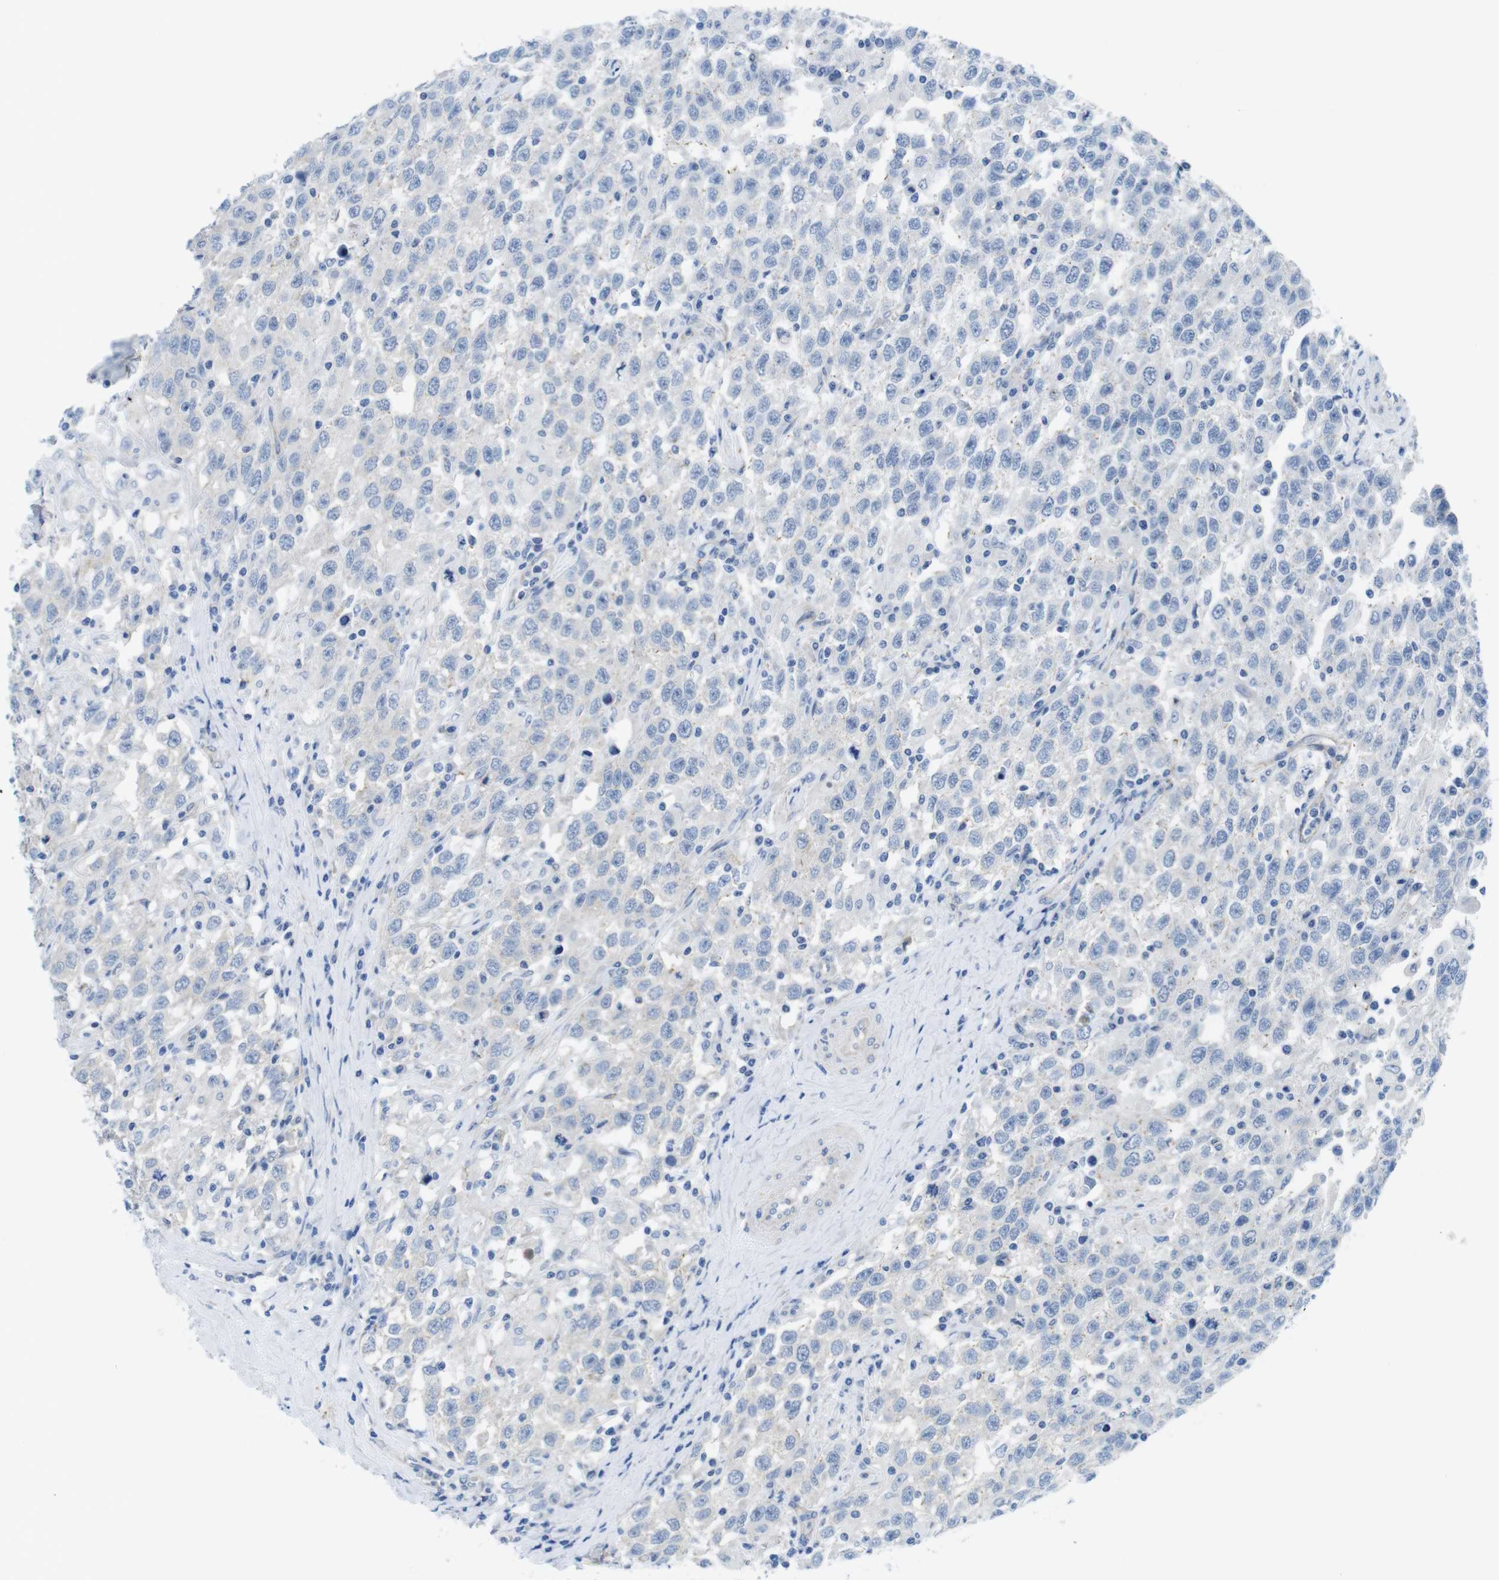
{"staining": {"intensity": "negative", "quantity": "none", "location": "none"}, "tissue": "testis cancer", "cell_type": "Tumor cells", "image_type": "cancer", "snomed": [{"axis": "morphology", "description": "Seminoma, NOS"}, {"axis": "topography", "description": "Testis"}], "caption": "Immunohistochemistry of human testis cancer reveals no staining in tumor cells.", "gene": "CDH8", "patient": {"sex": "male", "age": 41}}